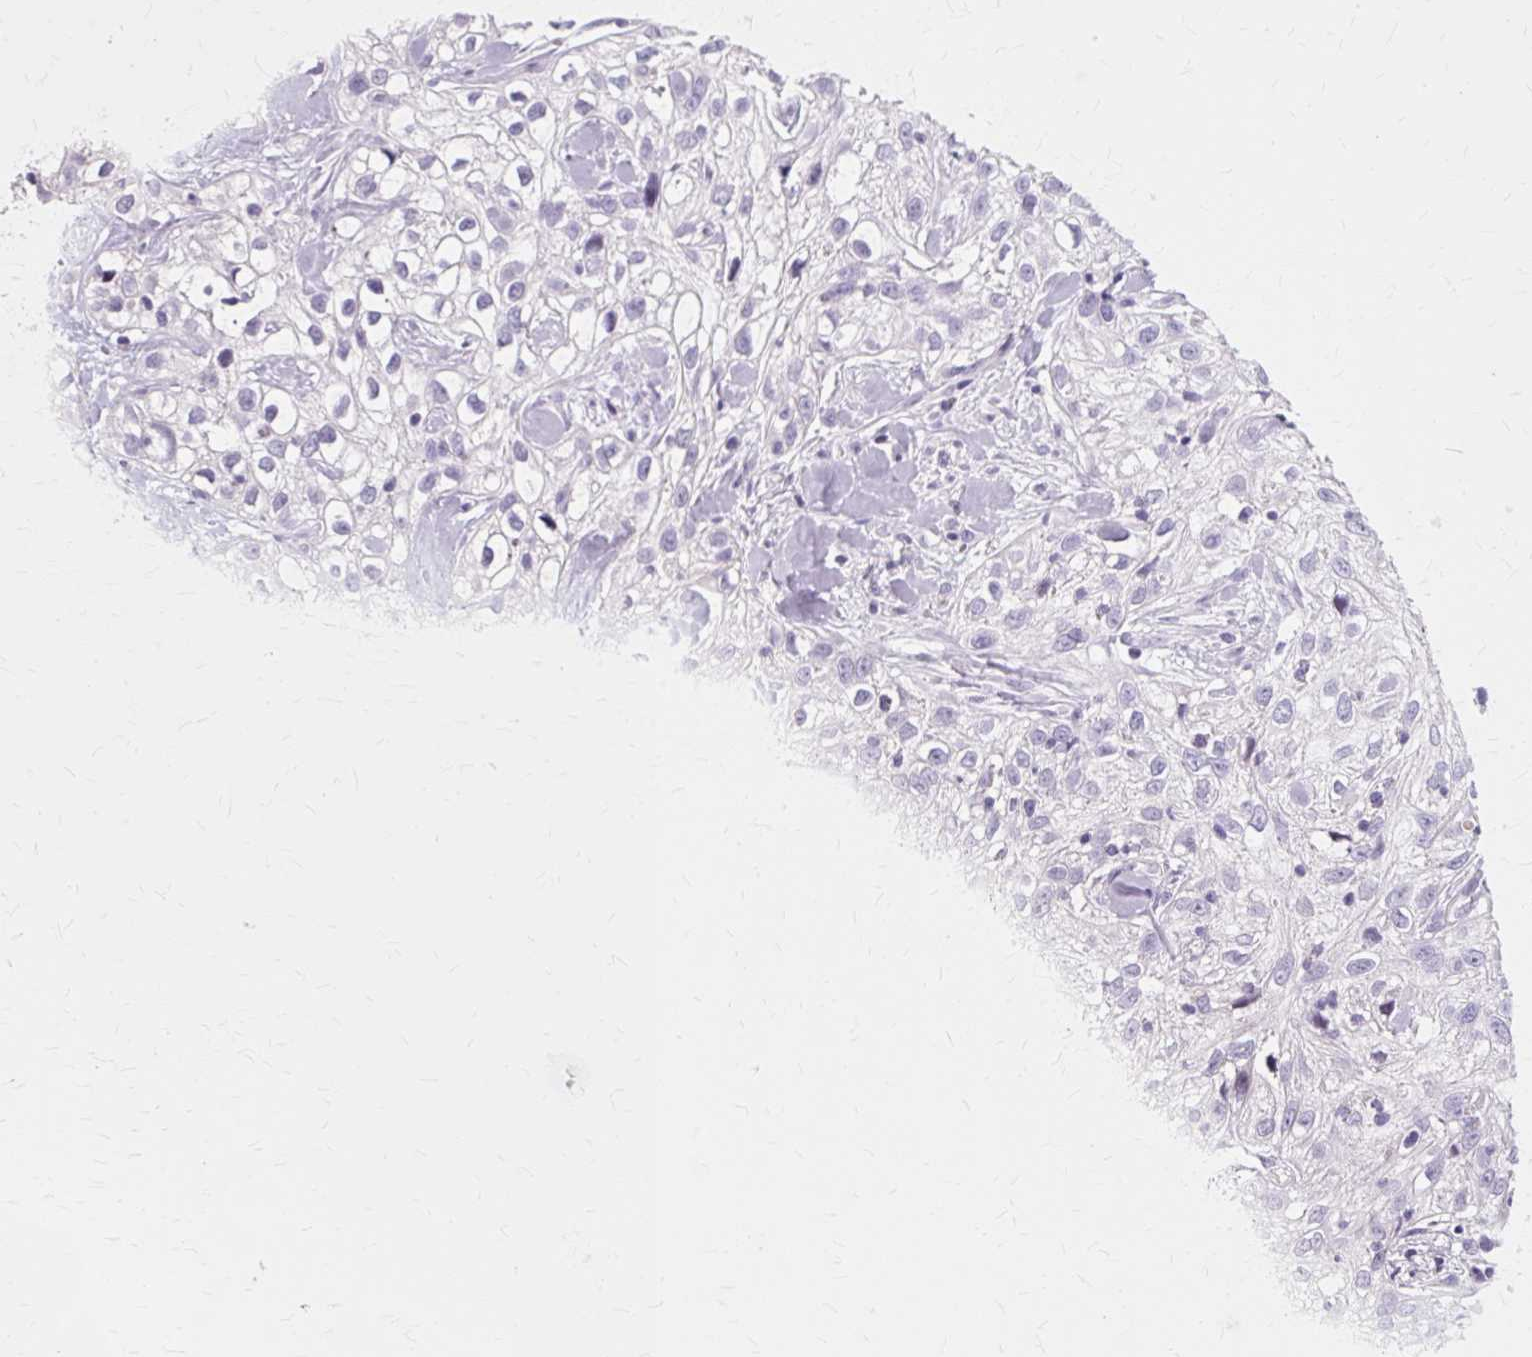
{"staining": {"intensity": "negative", "quantity": "none", "location": "none"}, "tissue": "skin cancer", "cell_type": "Tumor cells", "image_type": "cancer", "snomed": [{"axis": "morphology", "description": "Squamous cell carcinoma, NOS"}, {"axis": "topography", "description": "Skin"}], "caption": "Protein analysis of skin squamous cell carcinoma shows no significant staining in tumor cells.", "gene": "IRX2", "patient": {"sex": "male", "age": 82}}